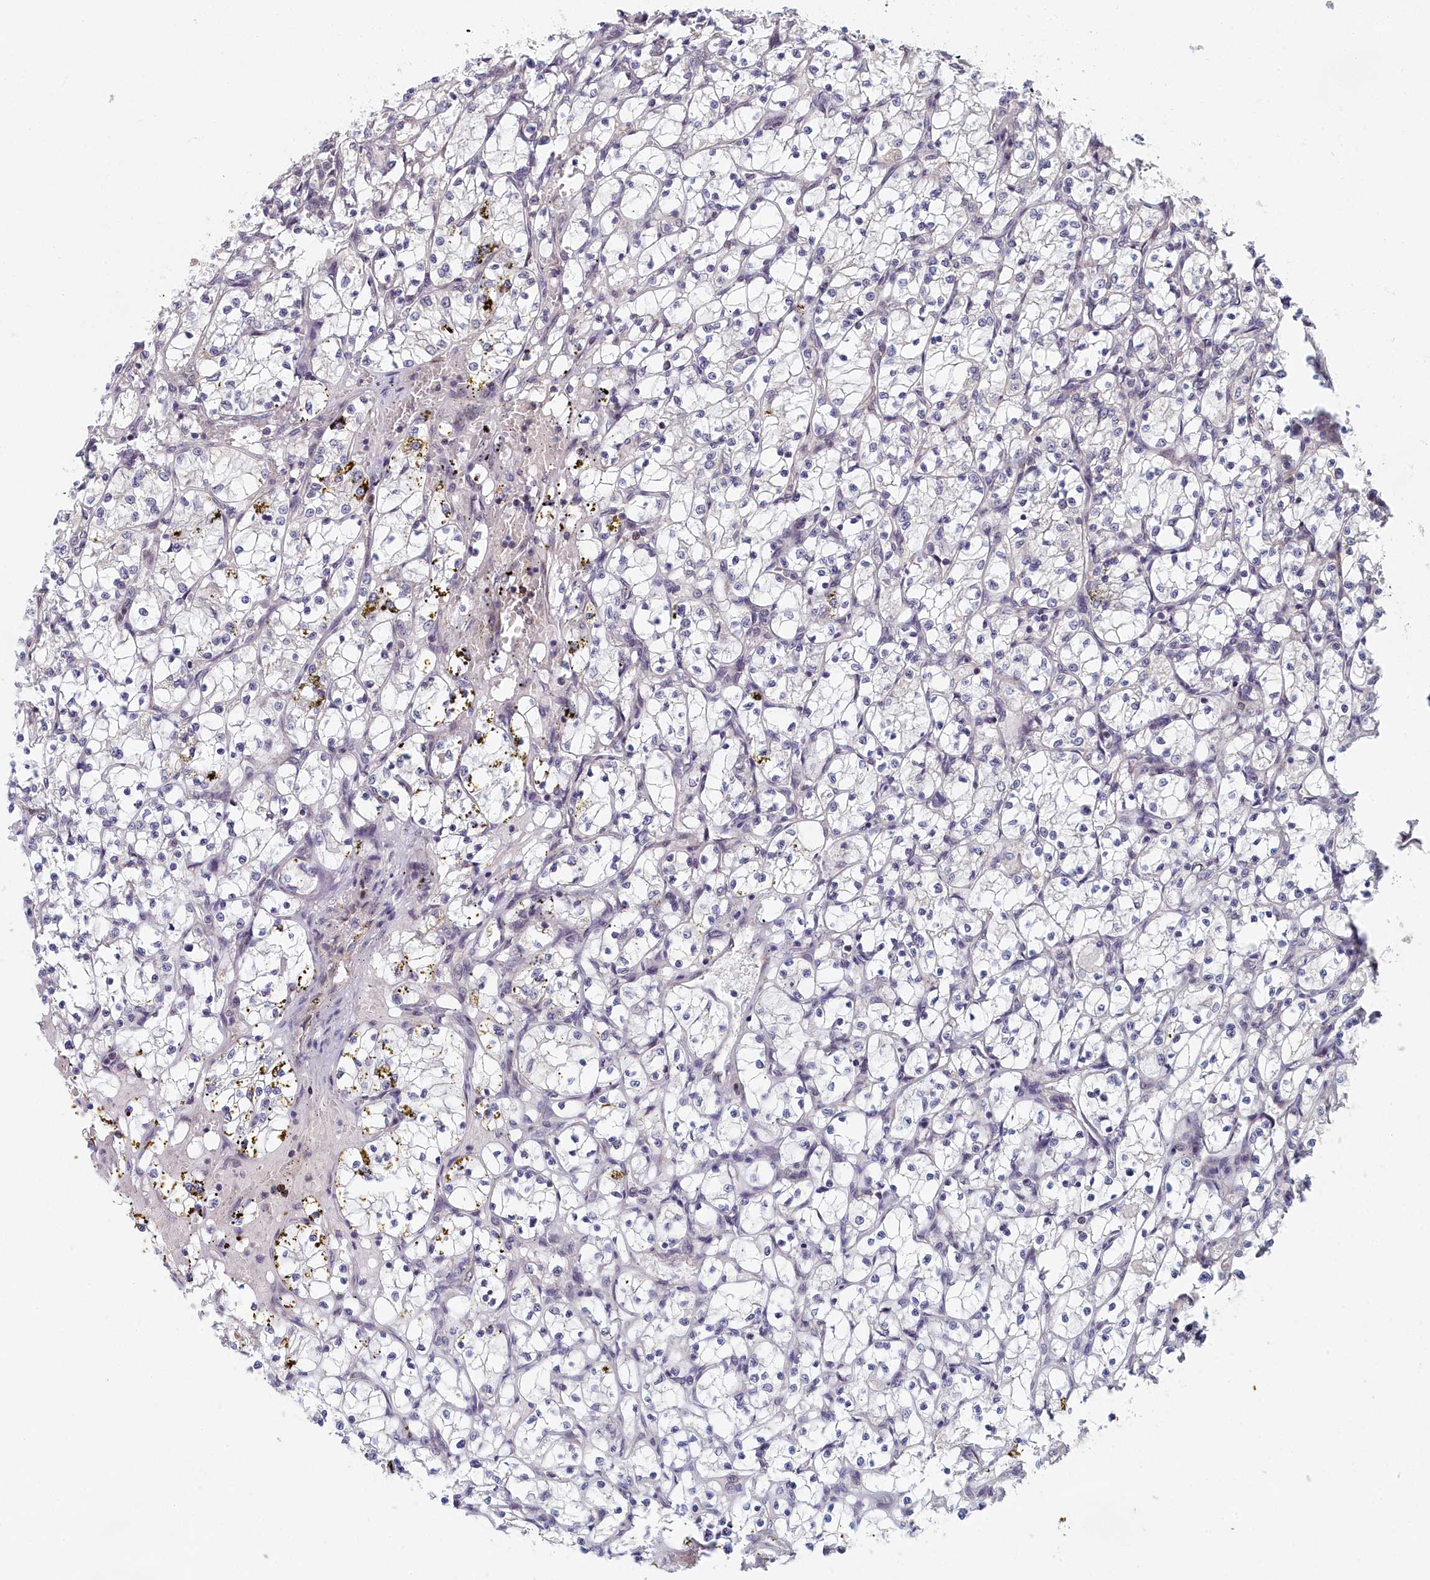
{"staining": {"intensity": "negative", "quantity": "none", "location": "none"}, "tissue": "renal cancer", "cell_type": "Tumor cells", "image_type": "cancer", "snomed": [{"axis": "morphology", "description": "Adenocarcinoma, NOS"}, {"axis": "topography", "description": "Kidney"}], "caption": "Immunohistochemistry (IHC) micrograph of neoplastic tissue: renal adenocarcinoma stained with DAB (3,3'-diaminobenzidine) displays no significant protein staining in tumor cells.", "gene": "DNAJC17", "patient": {"sex": "female", "age": 69}}